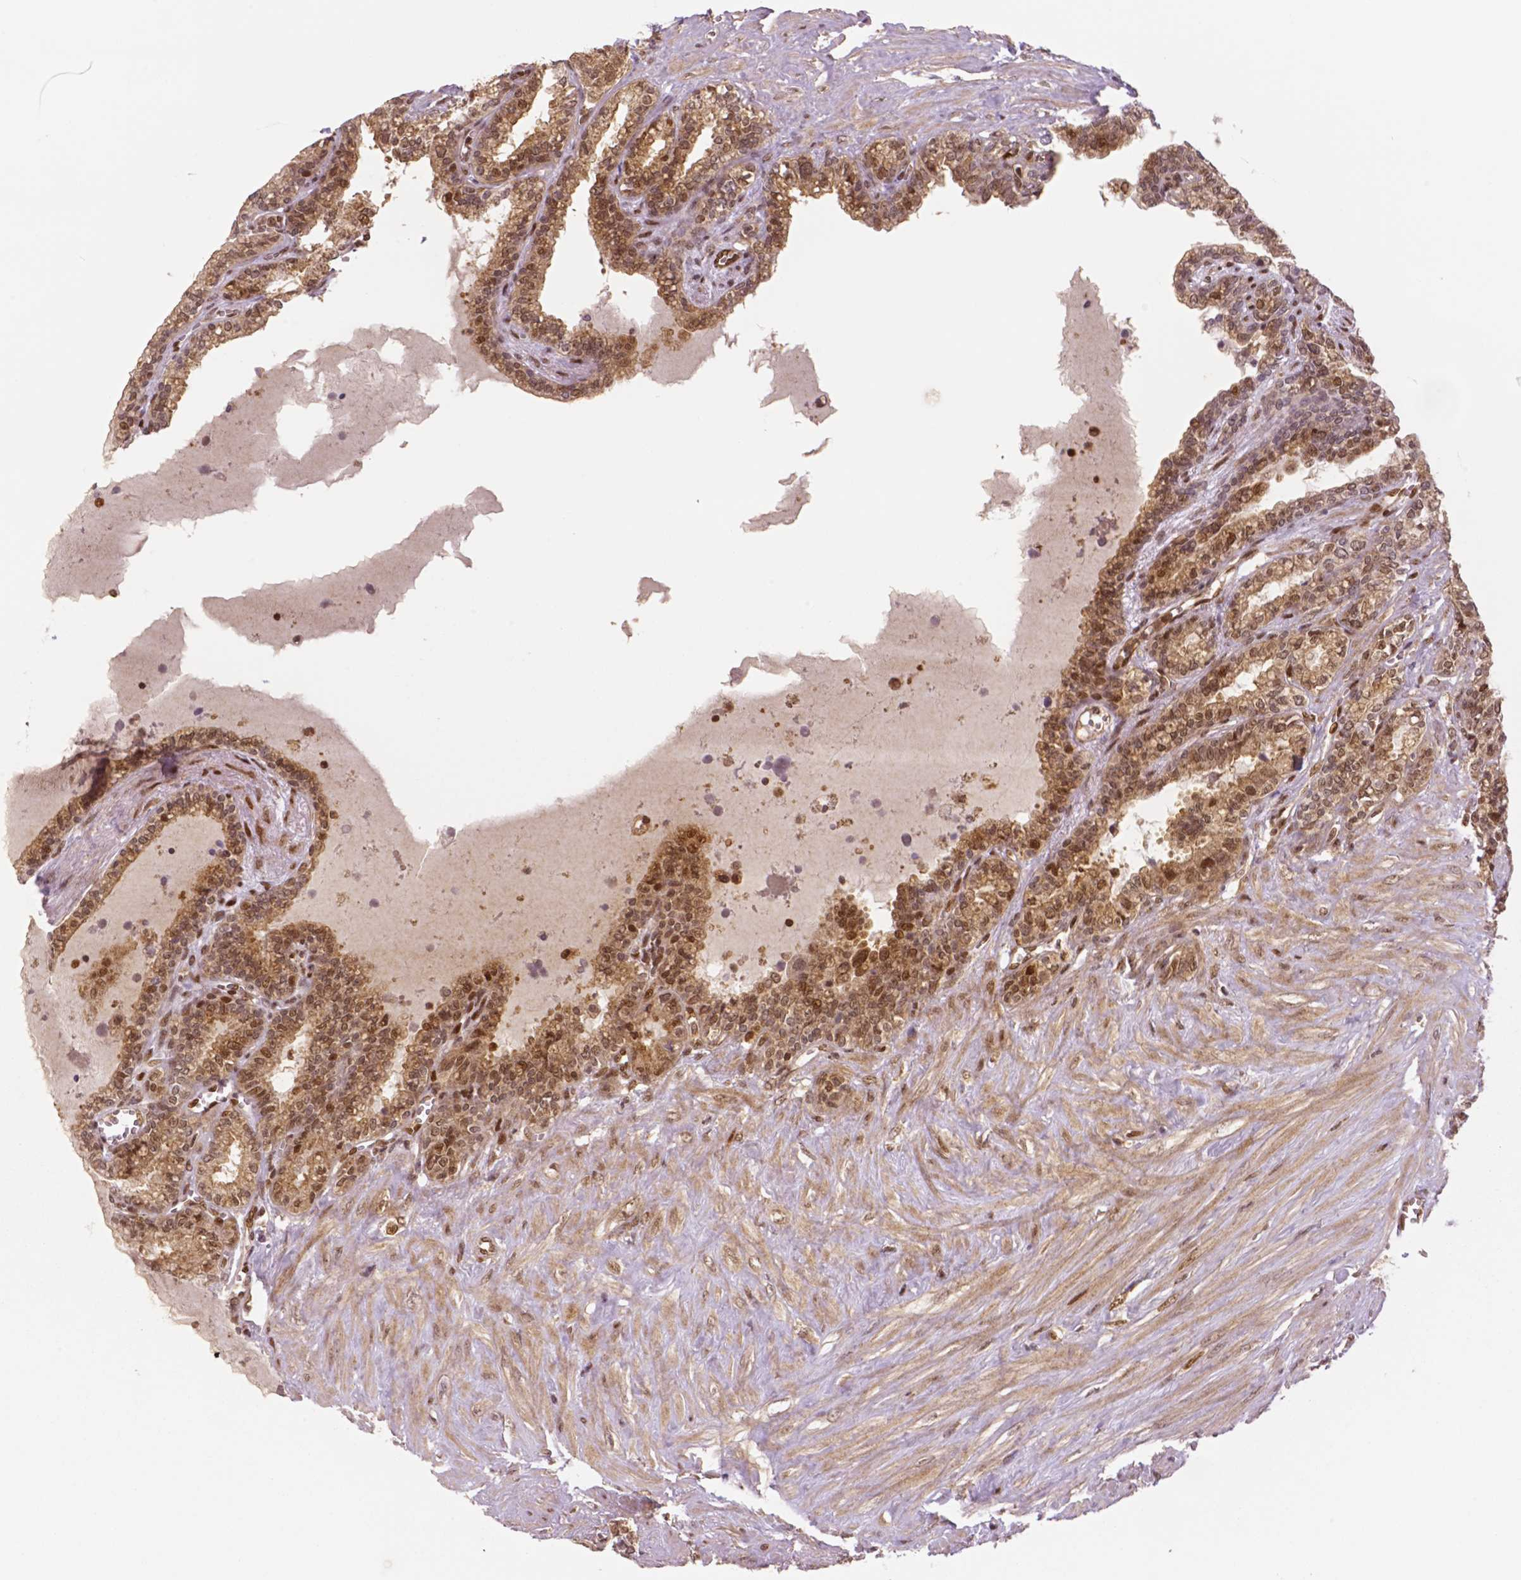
{"staining": {"intensity": "moderate", "quantity": "25%-75%", "location": "cytoplasmic/membranous,nuclear"}, "tissue": "seminal vesicle", "cell_type": "Glandular cells", "image_type": "normal", "snomed": [{"axis": "morphology", "description": "Normal tissue, NOS"}, {"axis": "morphology", "description": "Urothelial carcinoma, NOS"}, {"axis": "topography", "description": "Urinary bladder"}, {"axis": "topography", "description": "Seminal veicle"}], "caption": "The image shows staining of benign seminal vesicle, revealing moderate cytoplasmic/membranous,nuclear protein staining (brown color) within glandular cells. (DAB (3,3'-diaminobenzidine) IHC with brightfield microscopy, high magnification).", "gene": "STAT3", "patient": {"sex": "male", "age": 76}}